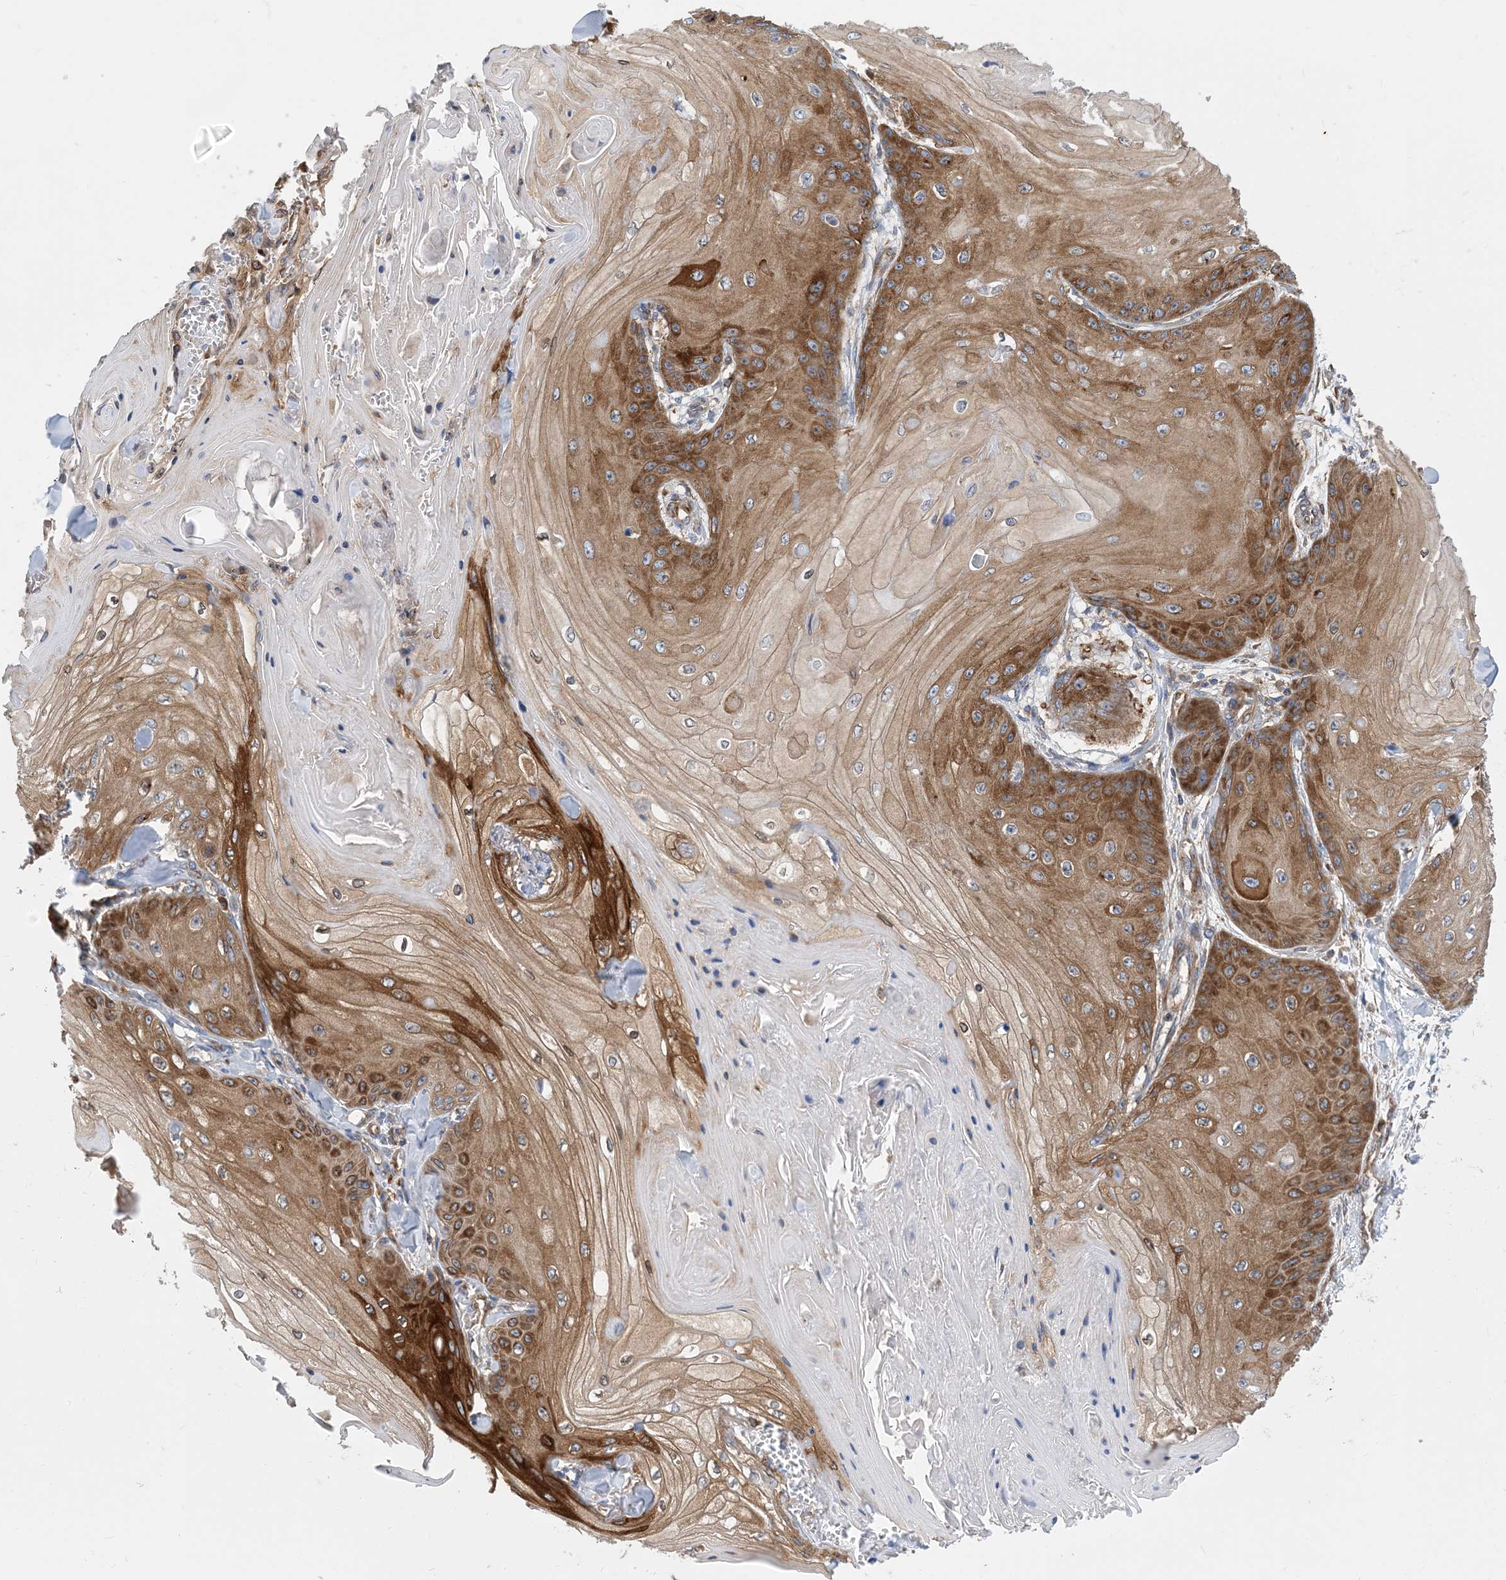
{"staining": {"intensity": "moderate", "quantity": ">75%", "location": "cytoplasmic/membranous"}, "tissue": "skin cancer", "cell_type": "Tumor cells", "image_type": "cancer", "snomed": [{"axis": "morphology", "description": "Squamous cell carcinoma, NOS"}, {"axis": "topography", "description": "Skin"}], "caption": "Human skin cancer (squamous cell carcinoma) stained with a brown dye exhibits moderate cytoplasmic/membranous positive staining in about >75% of tumor cells.", "gene": "DYNC1LI1", "patient": {"sex": "male", "age": 74}}